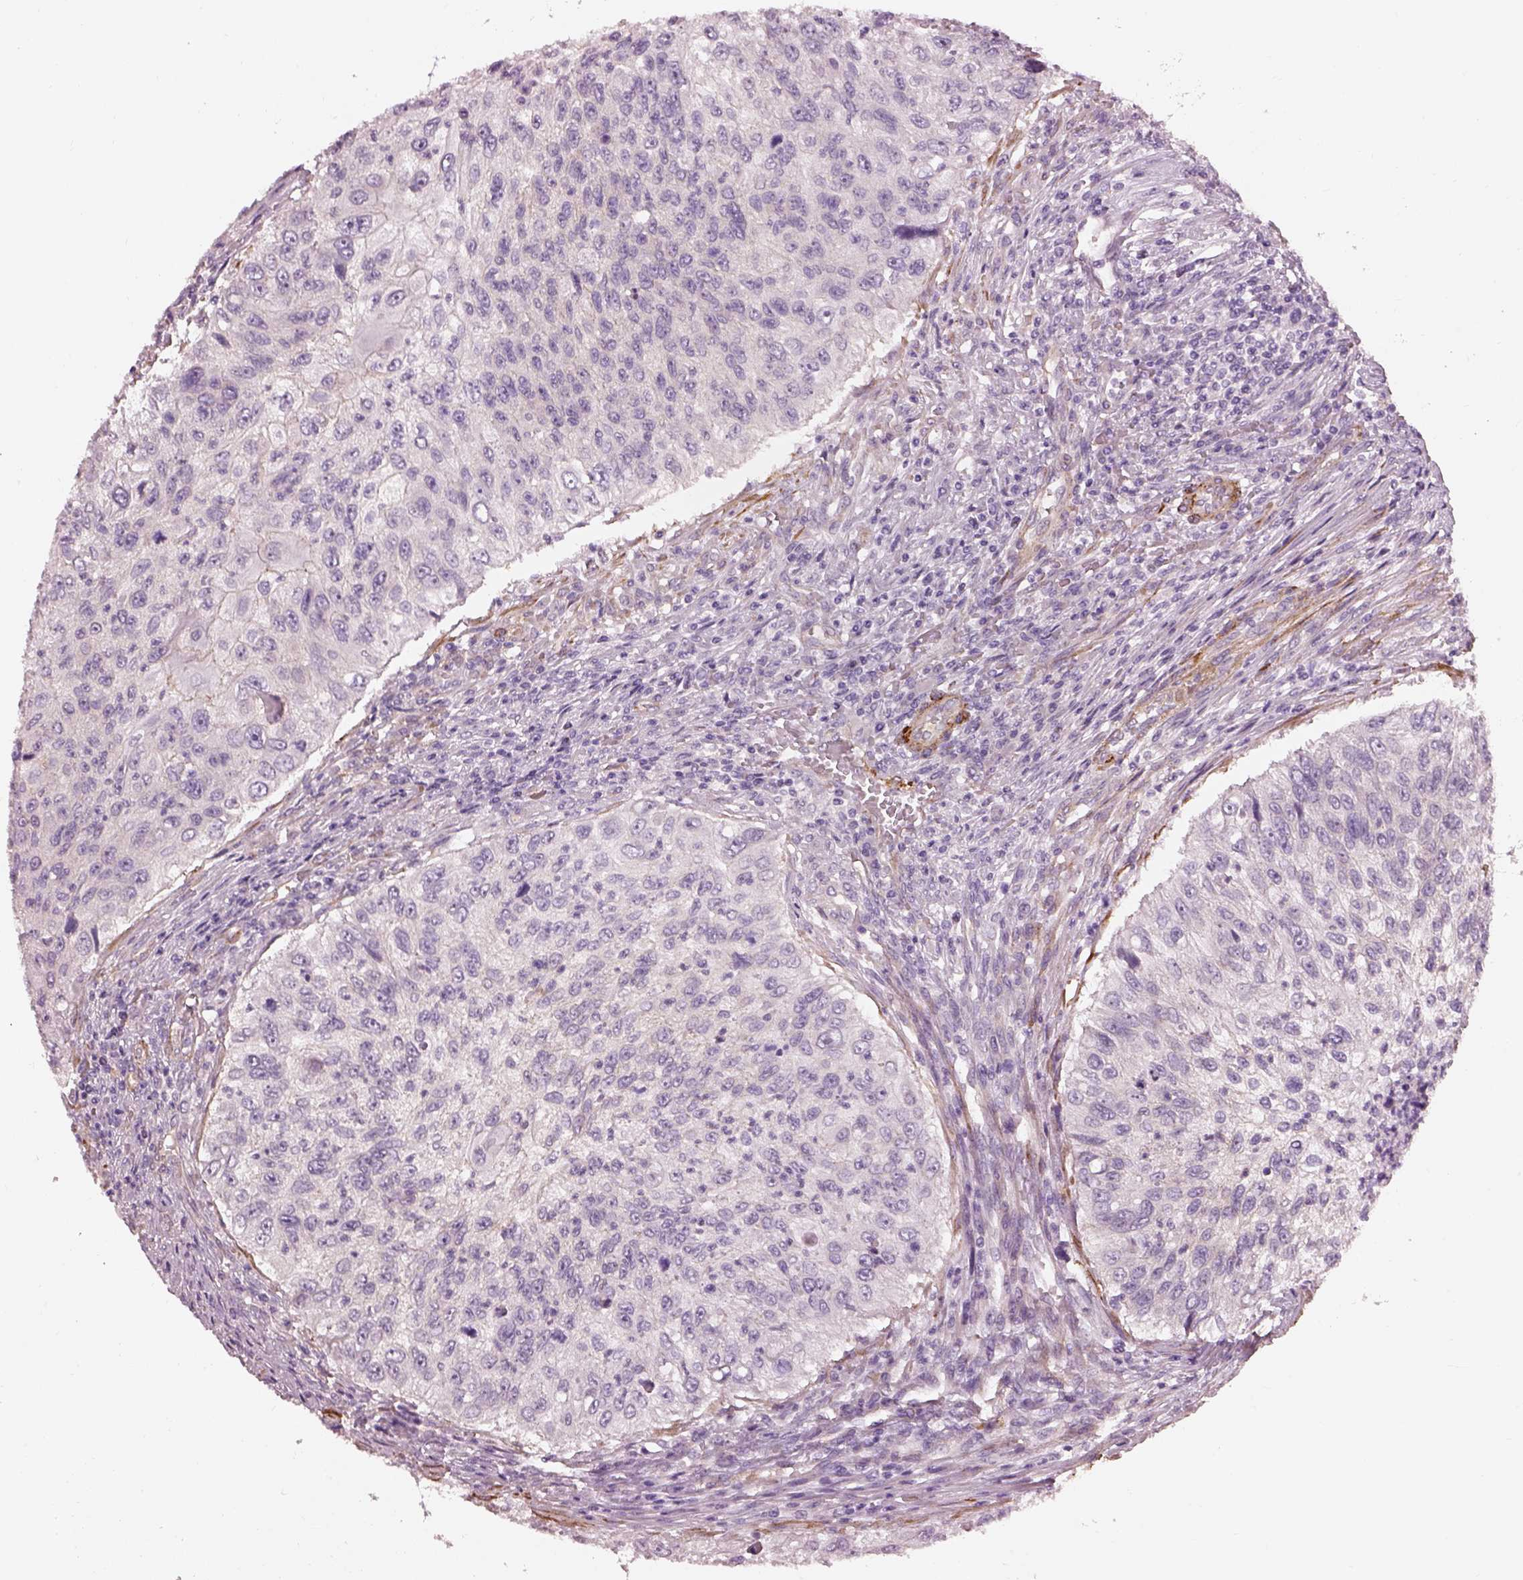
{"staining": {"intensity": "negative", "quantity": "none", "location": "none"}, "tissue": "urothelial cancer", "cell_type": "Tumor cells", "image_type": "cancer", "snomed": [{"axis": "morphology", "description": "Urothelial carcinoma, High grade"}, {"axis": "topography", "description": "Urinary bladder"}], "caption": "High magnification brightfield microscopy of urothelial cancer stained with DAB (brown) and counterstained with hematoxylin (blue): tumor cells show no significant expression. (Stains: DAB (3,3'-diaminobenzidine) immunohistochemistry with hematoxylin counter stain, Microscopy: brightfield microscopy at high magnification).", "gene": "PRKCZ", "patient": {"sex": "female", "age": 60}}